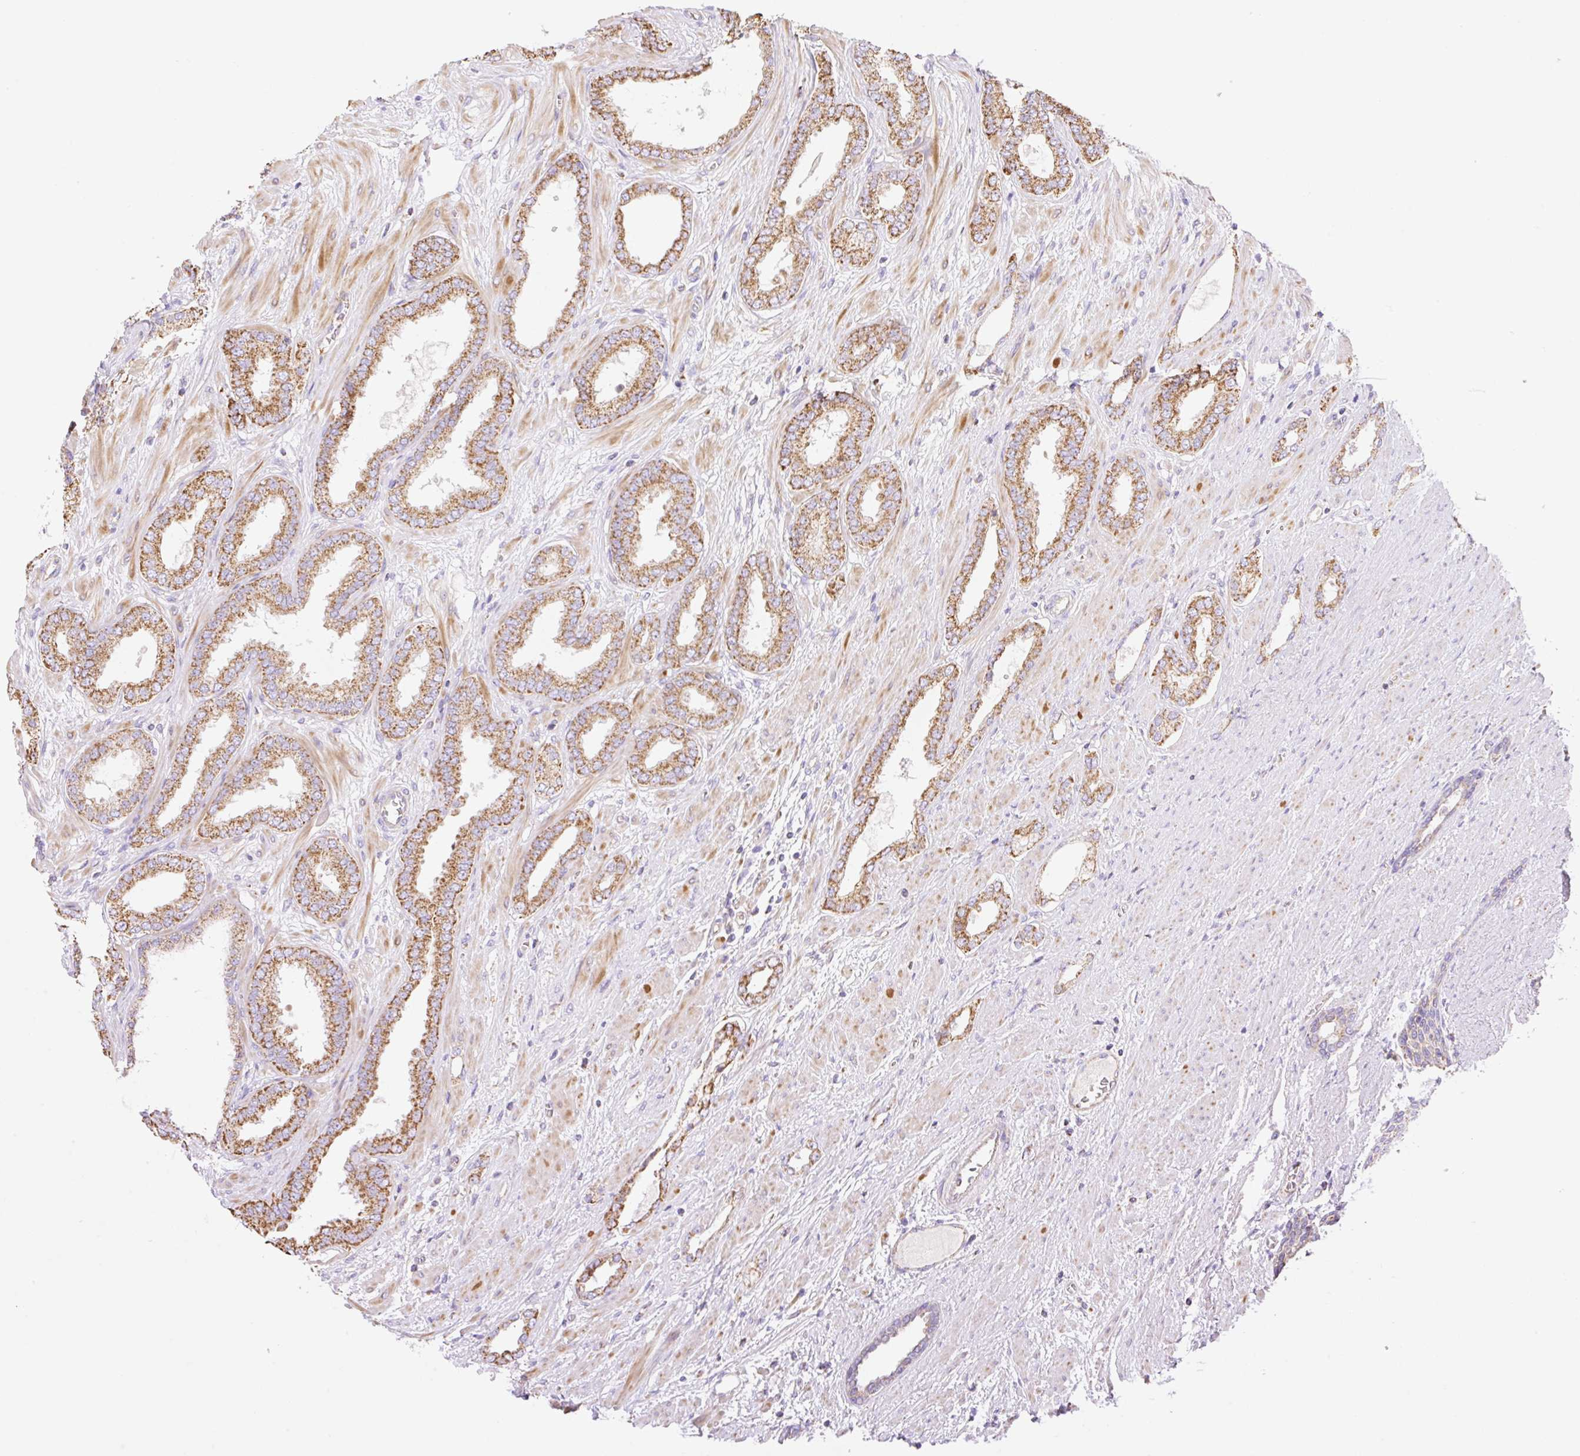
{"staining": {"intensity": "moderate", "quantity": ">75%", "location": "cytoplasmic/membranous"}, "tissue": "prostate cancer", "cell_type": "Tumor cells", "image_type": "cancer", "snomed": [{"axis": "morphology", "description": "Adenocarcinoma, High grade"}, {"axis": "topography", "description": "Prostate"}], "caption": "About >75% of tumor cells in human high-grade adenocarcinoma (prostate) reveal moderate cytoplasmic/membranous protein positivity as visualized by brown immunohistochemical staining.", "gene": "ESAM", "patient": {"sex": "male", "age": 58}}